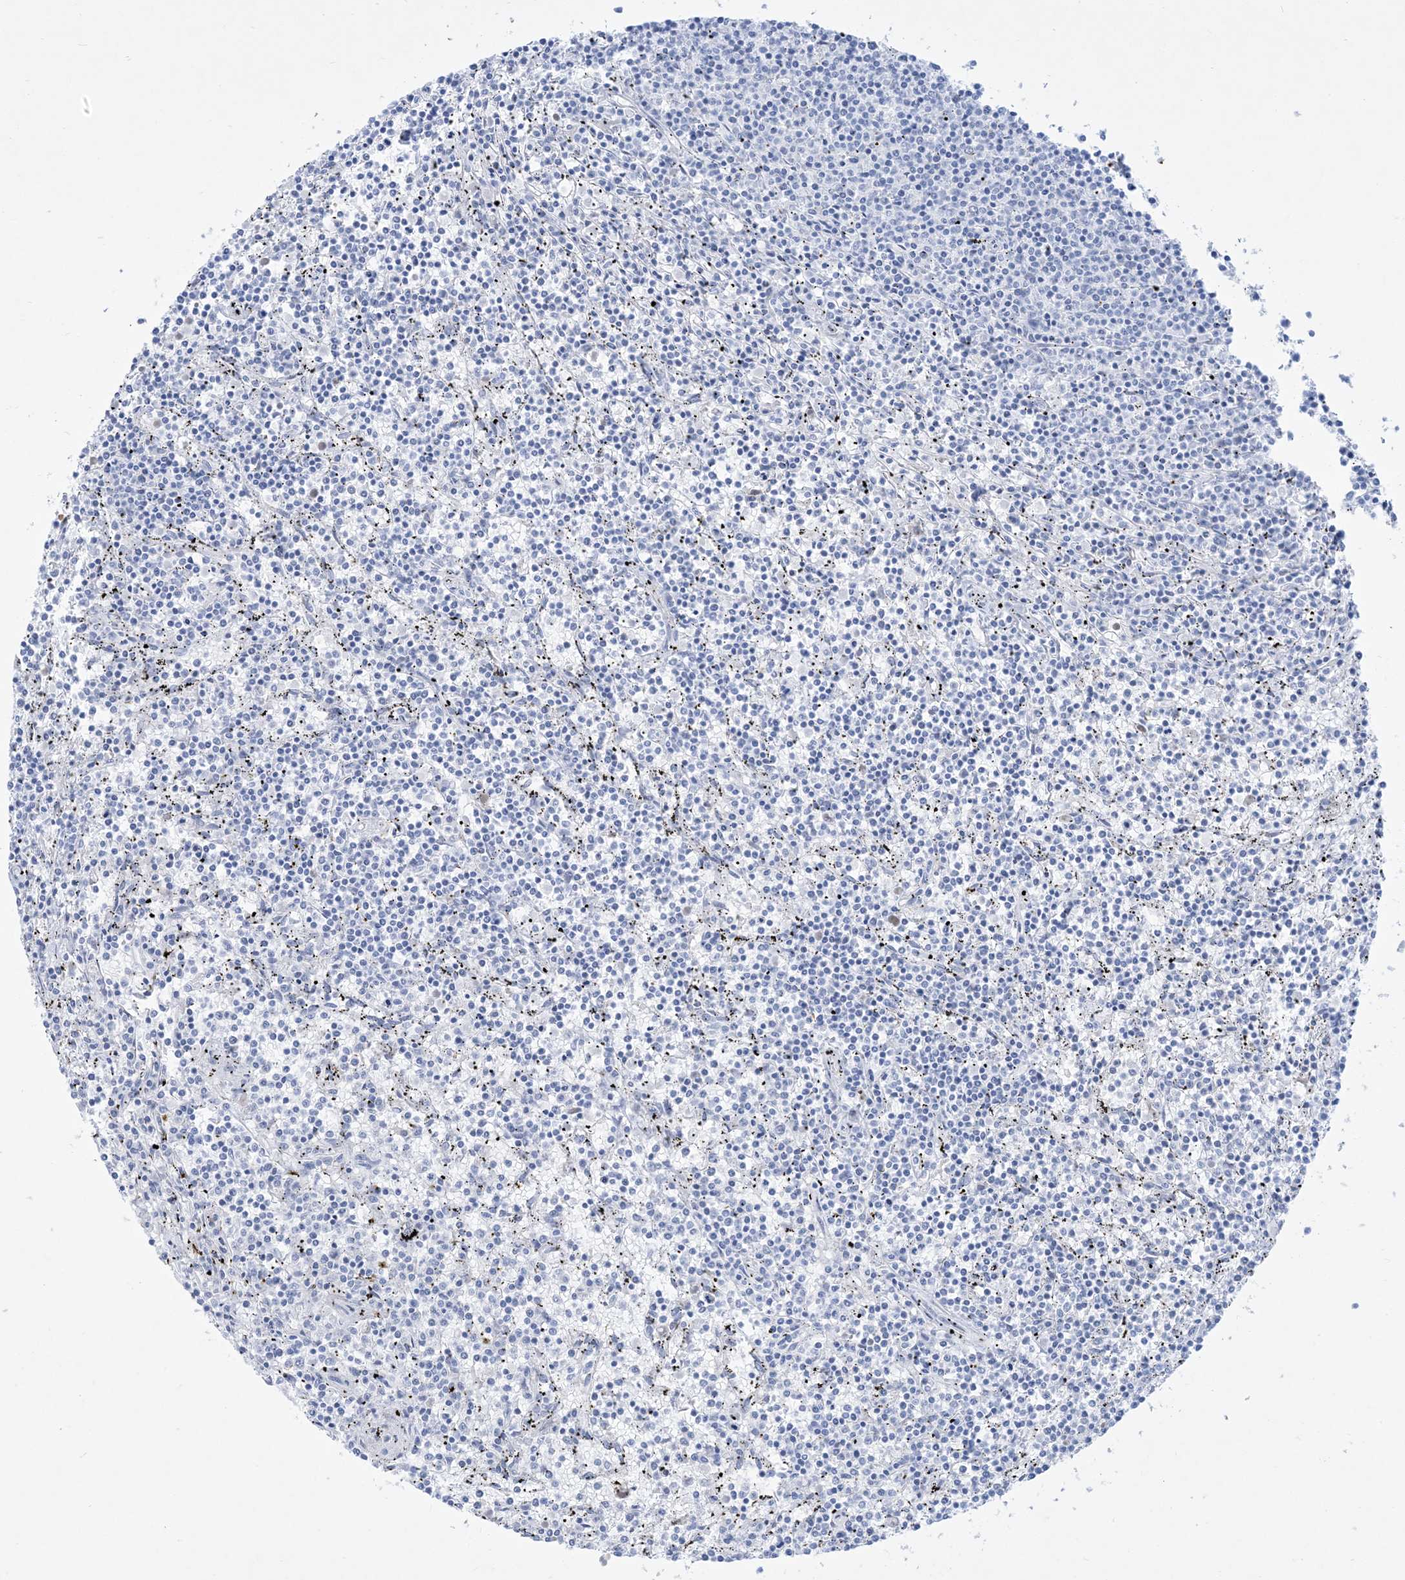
{"staining": {"intensity": "negative", "quantity": "none", "location": "none"}, "tissue": "lymphoma", "cell_type": "Tumor cells", "image_type": "cancer", "snomed": [{"axis": "morphology", "description": "Malignant lymphoma, non-Hodgkin's type, Low grade"}, {"axis": "topography", "description": "Spleen"}], "caption": "The immunohistochemistry image has no significant expression in tumor cells of lymphoma tissue.", "gene": "B3GNT7", "patient": {"sex": "female", "age": 50}}